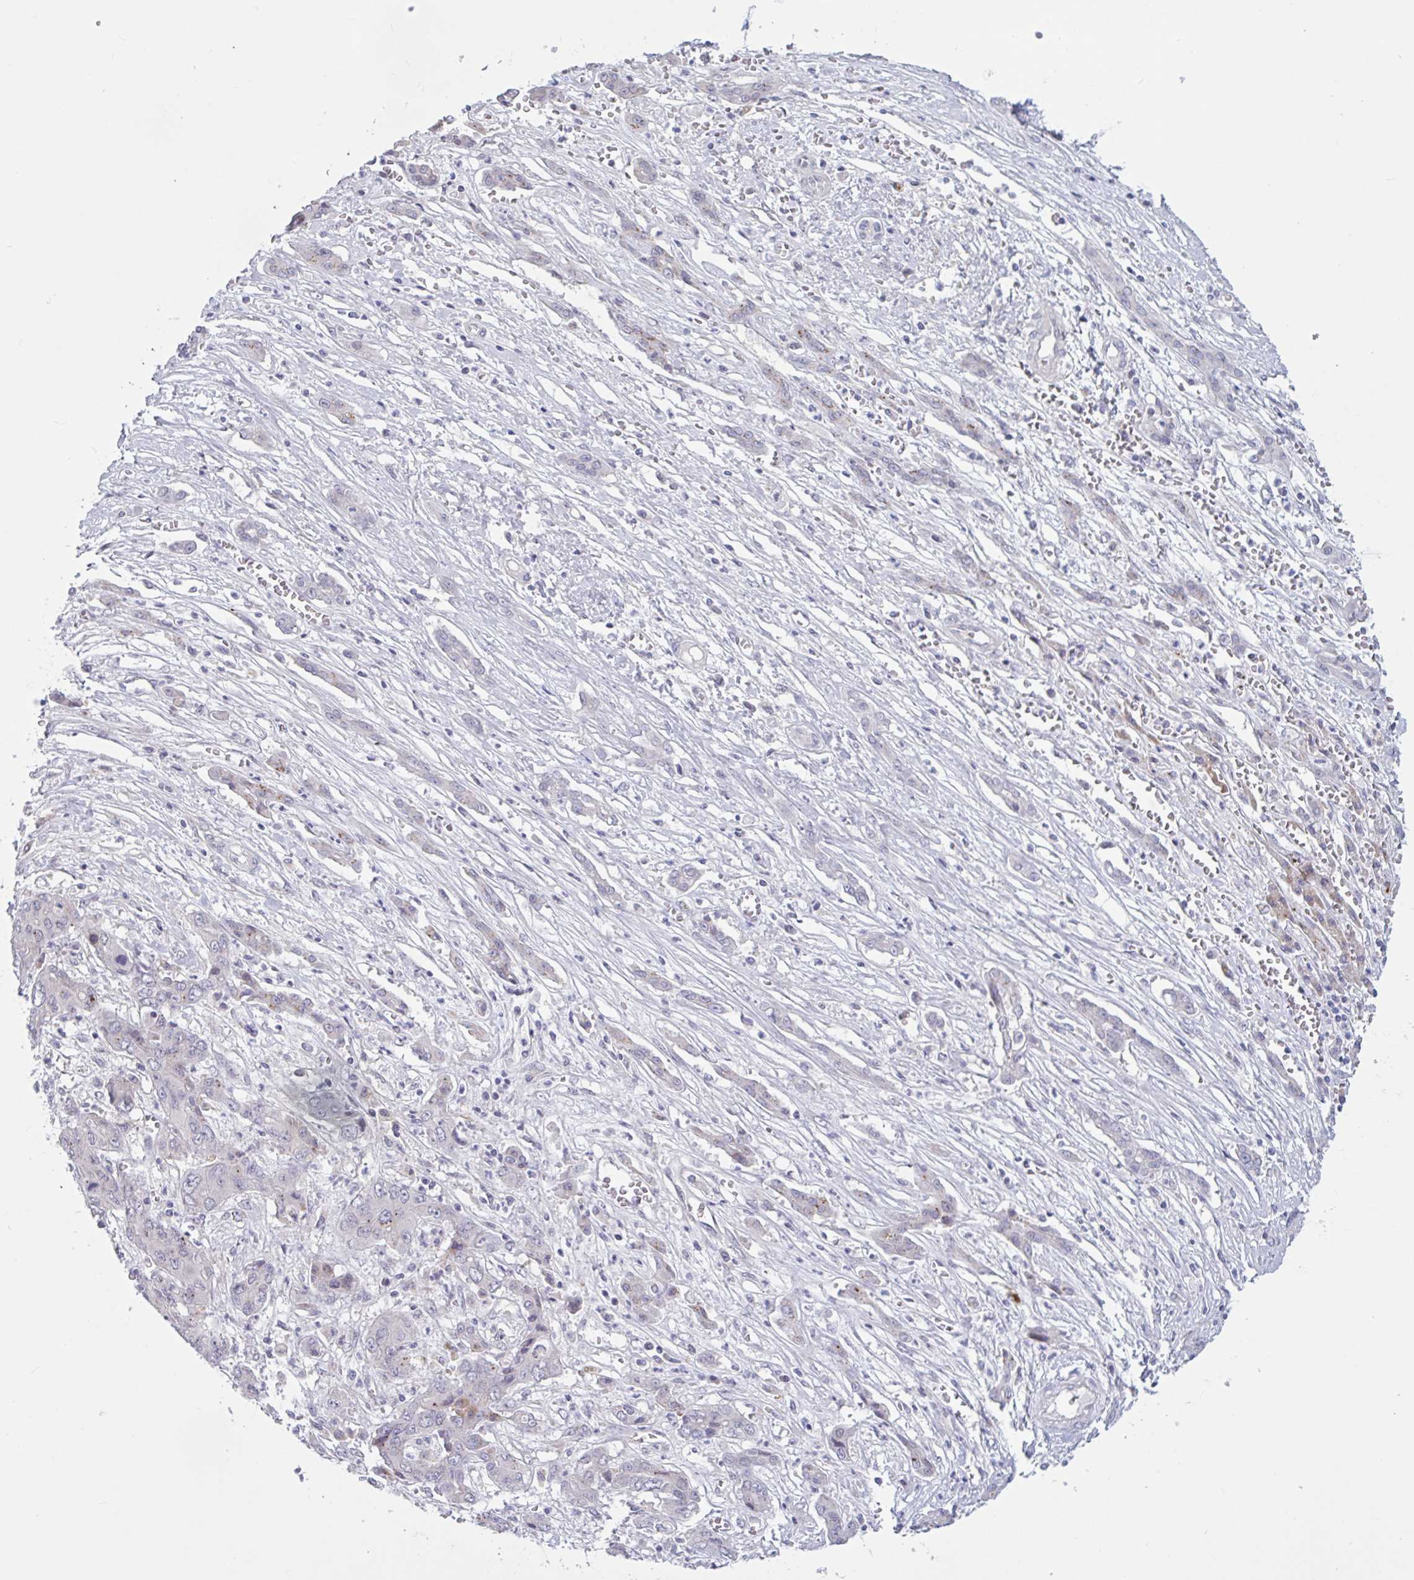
{"staining": {"intensity": "negative", "quantity": "none", "location": "none"}, "tissue": "liver cancer", "cell_type": "Tumor cells", "image_type": "cancer", "snomed": [{"axis": "morphology", "description": "Cholangiocarcinoma"}, {"axis": "topography", "description": "Liver"}], "caption": "Tumor cells show no significant protein expression in liver cancer (cholangiocarcinoma).", "gene": "TCEAL8", "patient": {"sex": "male", "age": 67}}